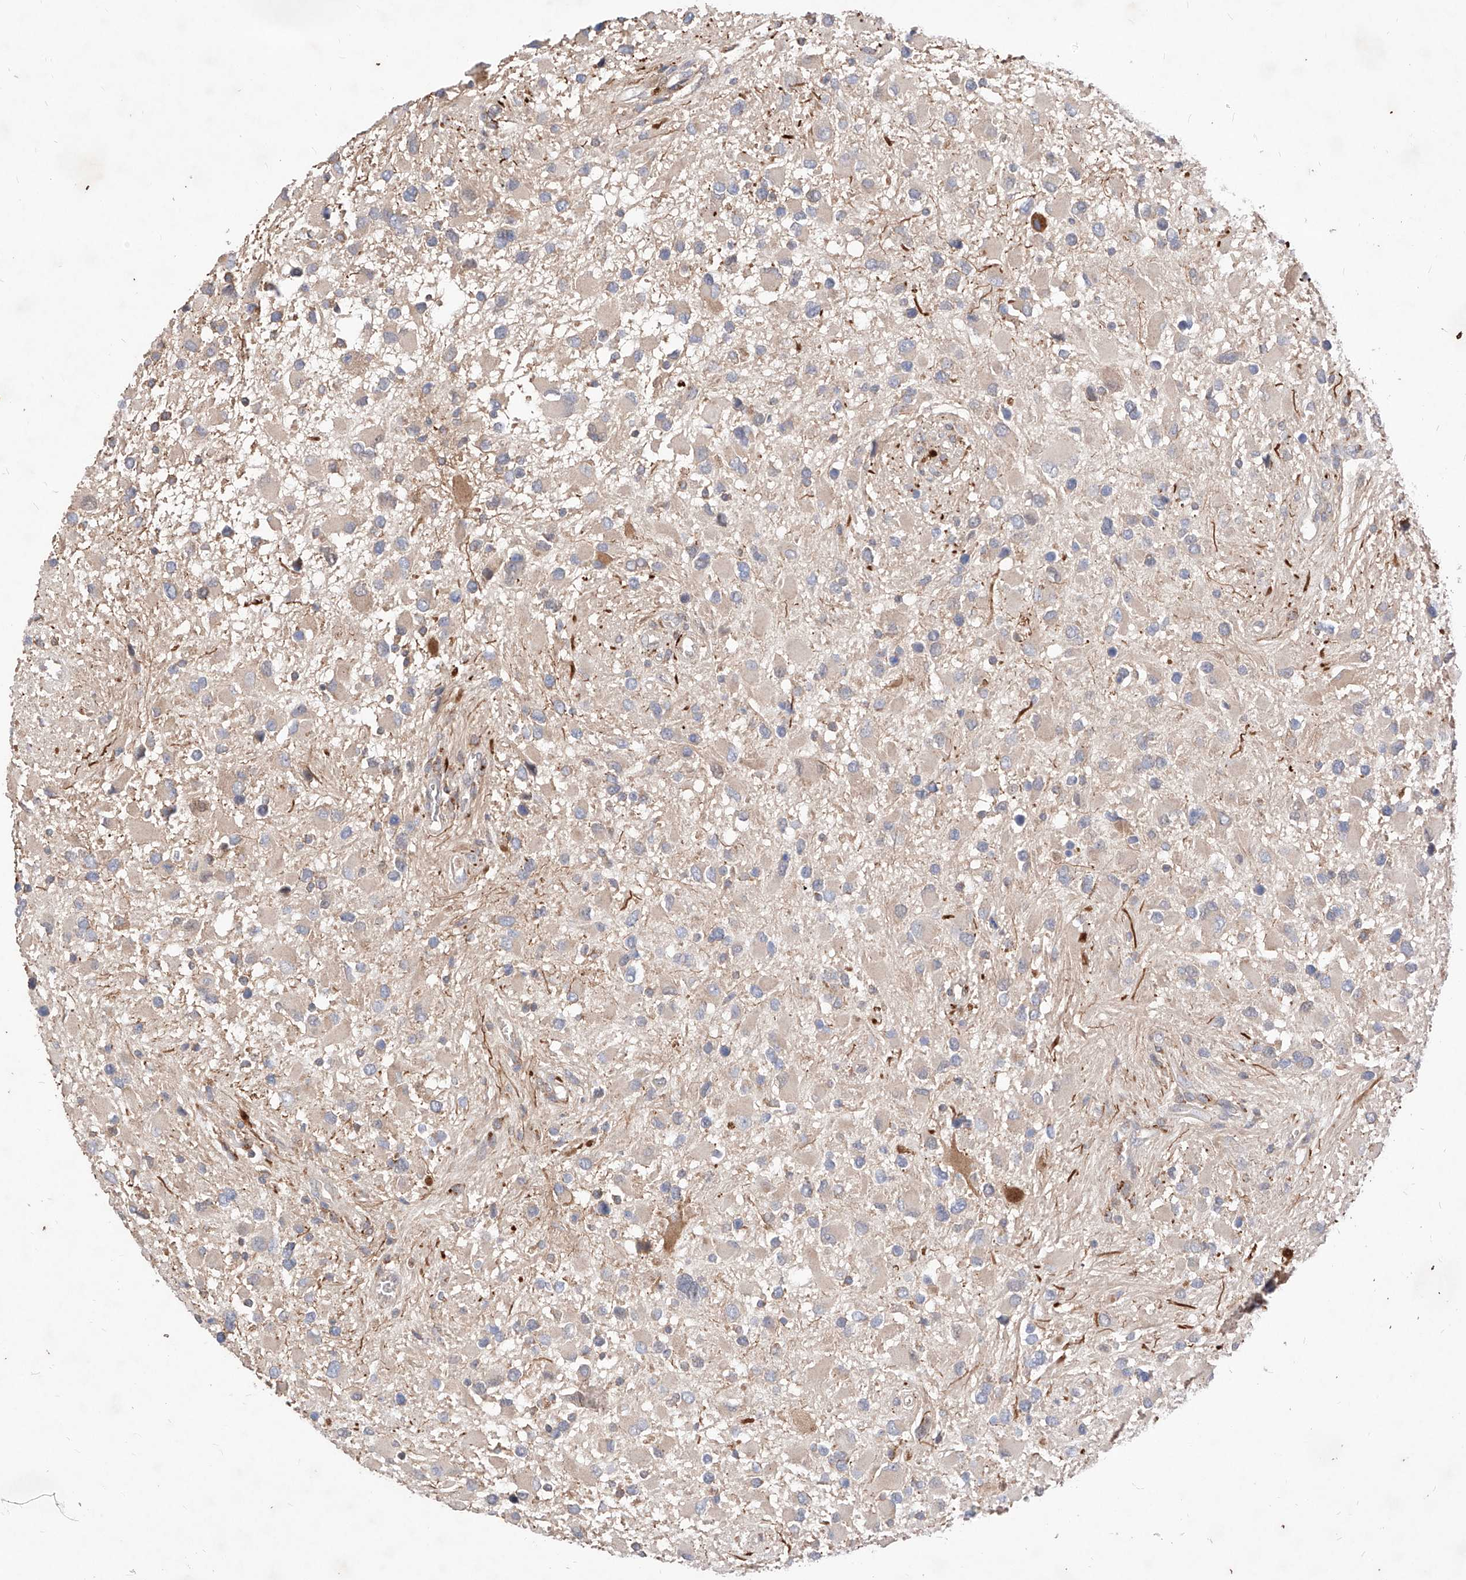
{"staining": {"intensity": "negative", "quantity": "none", "location": "none"}, "tissue": "glioma", "cell_type": "Tumor cells", "image_type": "cancer", "snomed": [{"axis": "morphology", "description": "Glioma, malignant, High grade"}, {"axis": "topography", "description": "Brain"}], "caption": "Immunohistochemical staining of human glioma displays no significant positivity in tumor cells.", "gene": "TSNAX", "patient": {"sex": "male", "age": 53}}